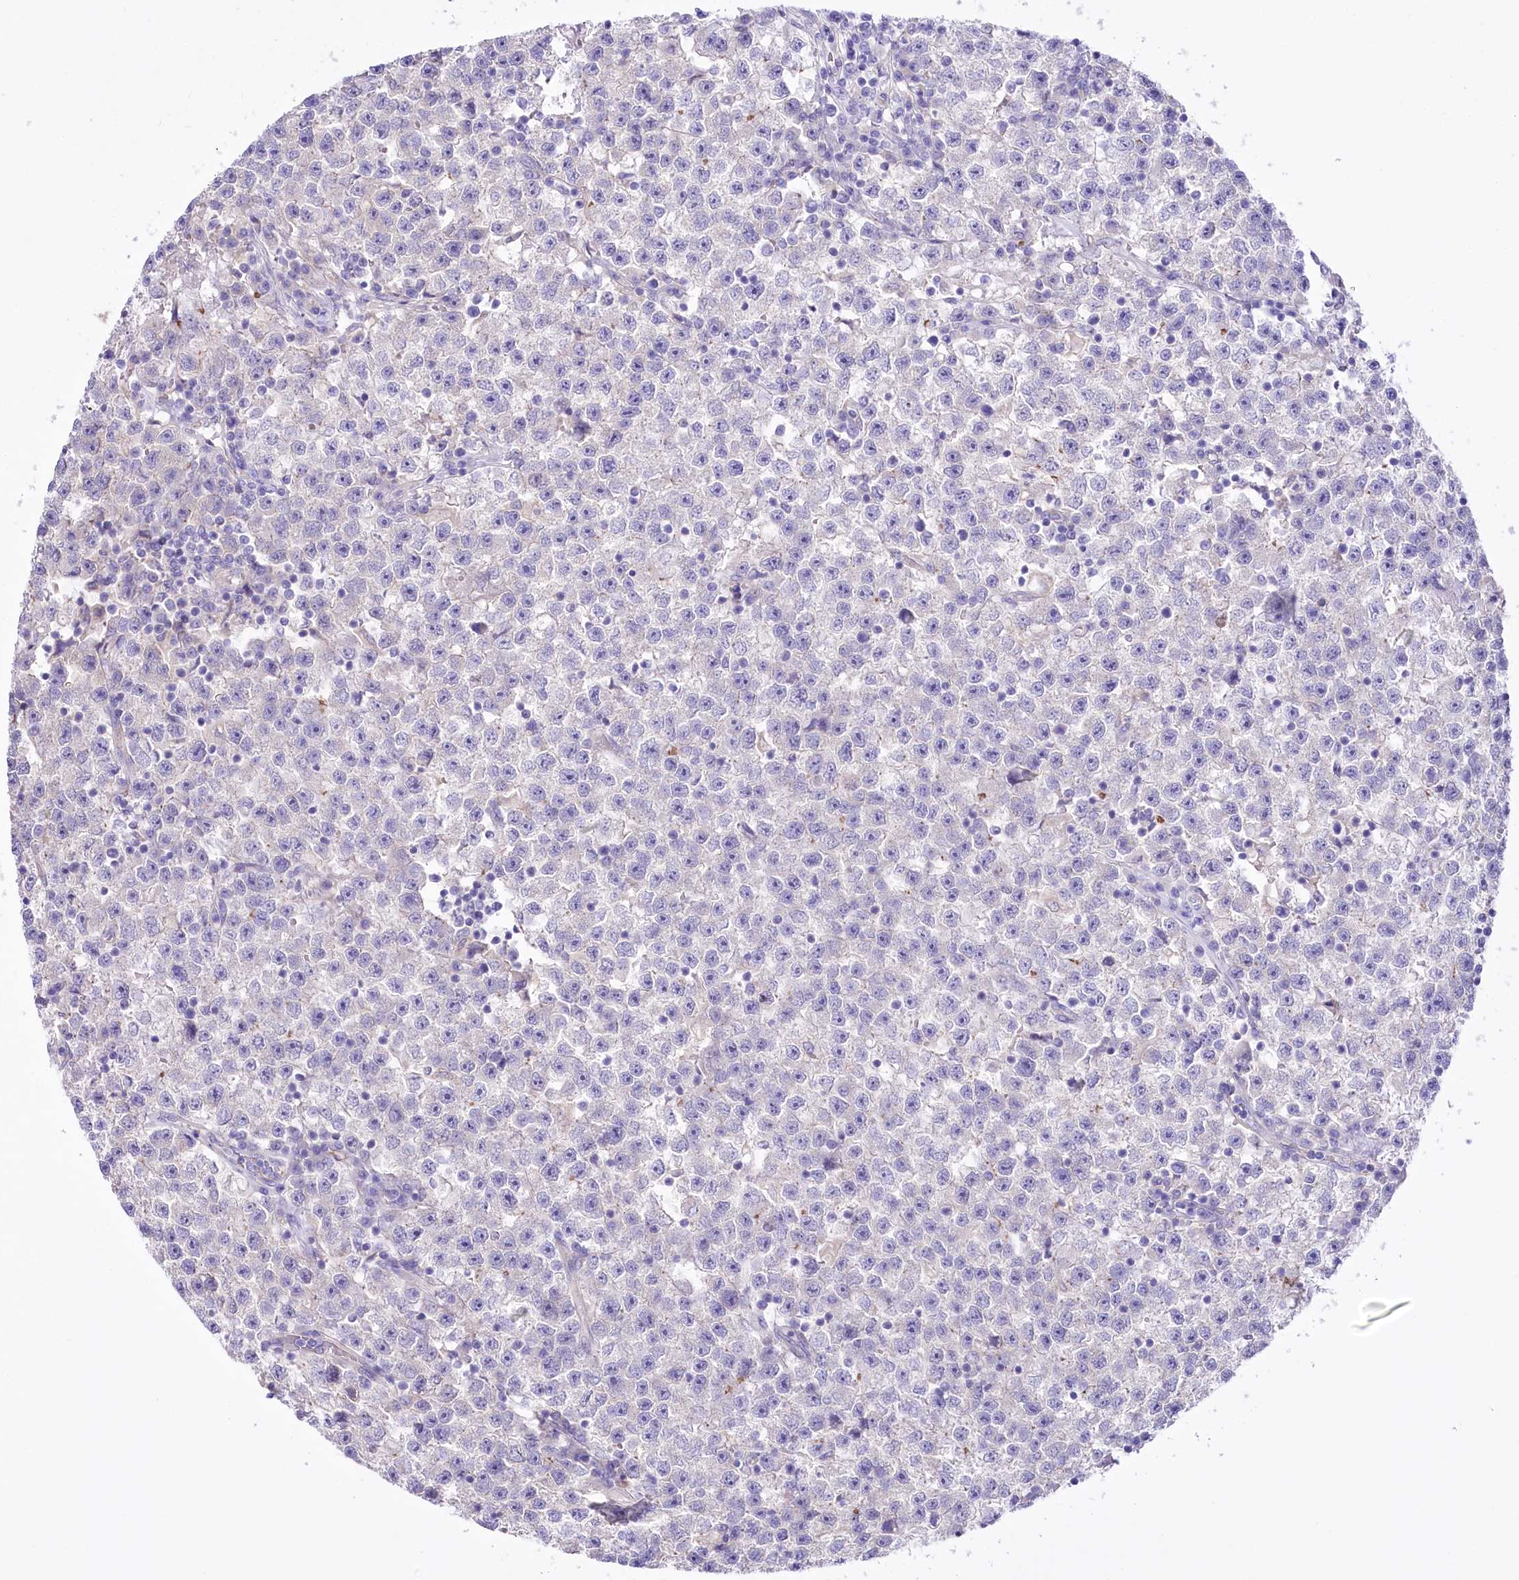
{"staining": {"intensity": "negative", "quantity": "none", "location": "none"}, "tissue": "testis cancer", "cell_type": "Tumor cells", "image_type": "cancer", "snomed": [{"axis": "morphology", "description": "Seminoma, NOS"}, {"axis": "topography", "description": "Testis"}], "caption": "Tumor cells are negative for protein expression in human testis cancer. (Stains: DAB IHC with hematoxylin counter stain, Microscopy: brightfield microscopy at high magnification).", "gene": "LRRC34", "patient": {"sex": "male", "age": 22}}